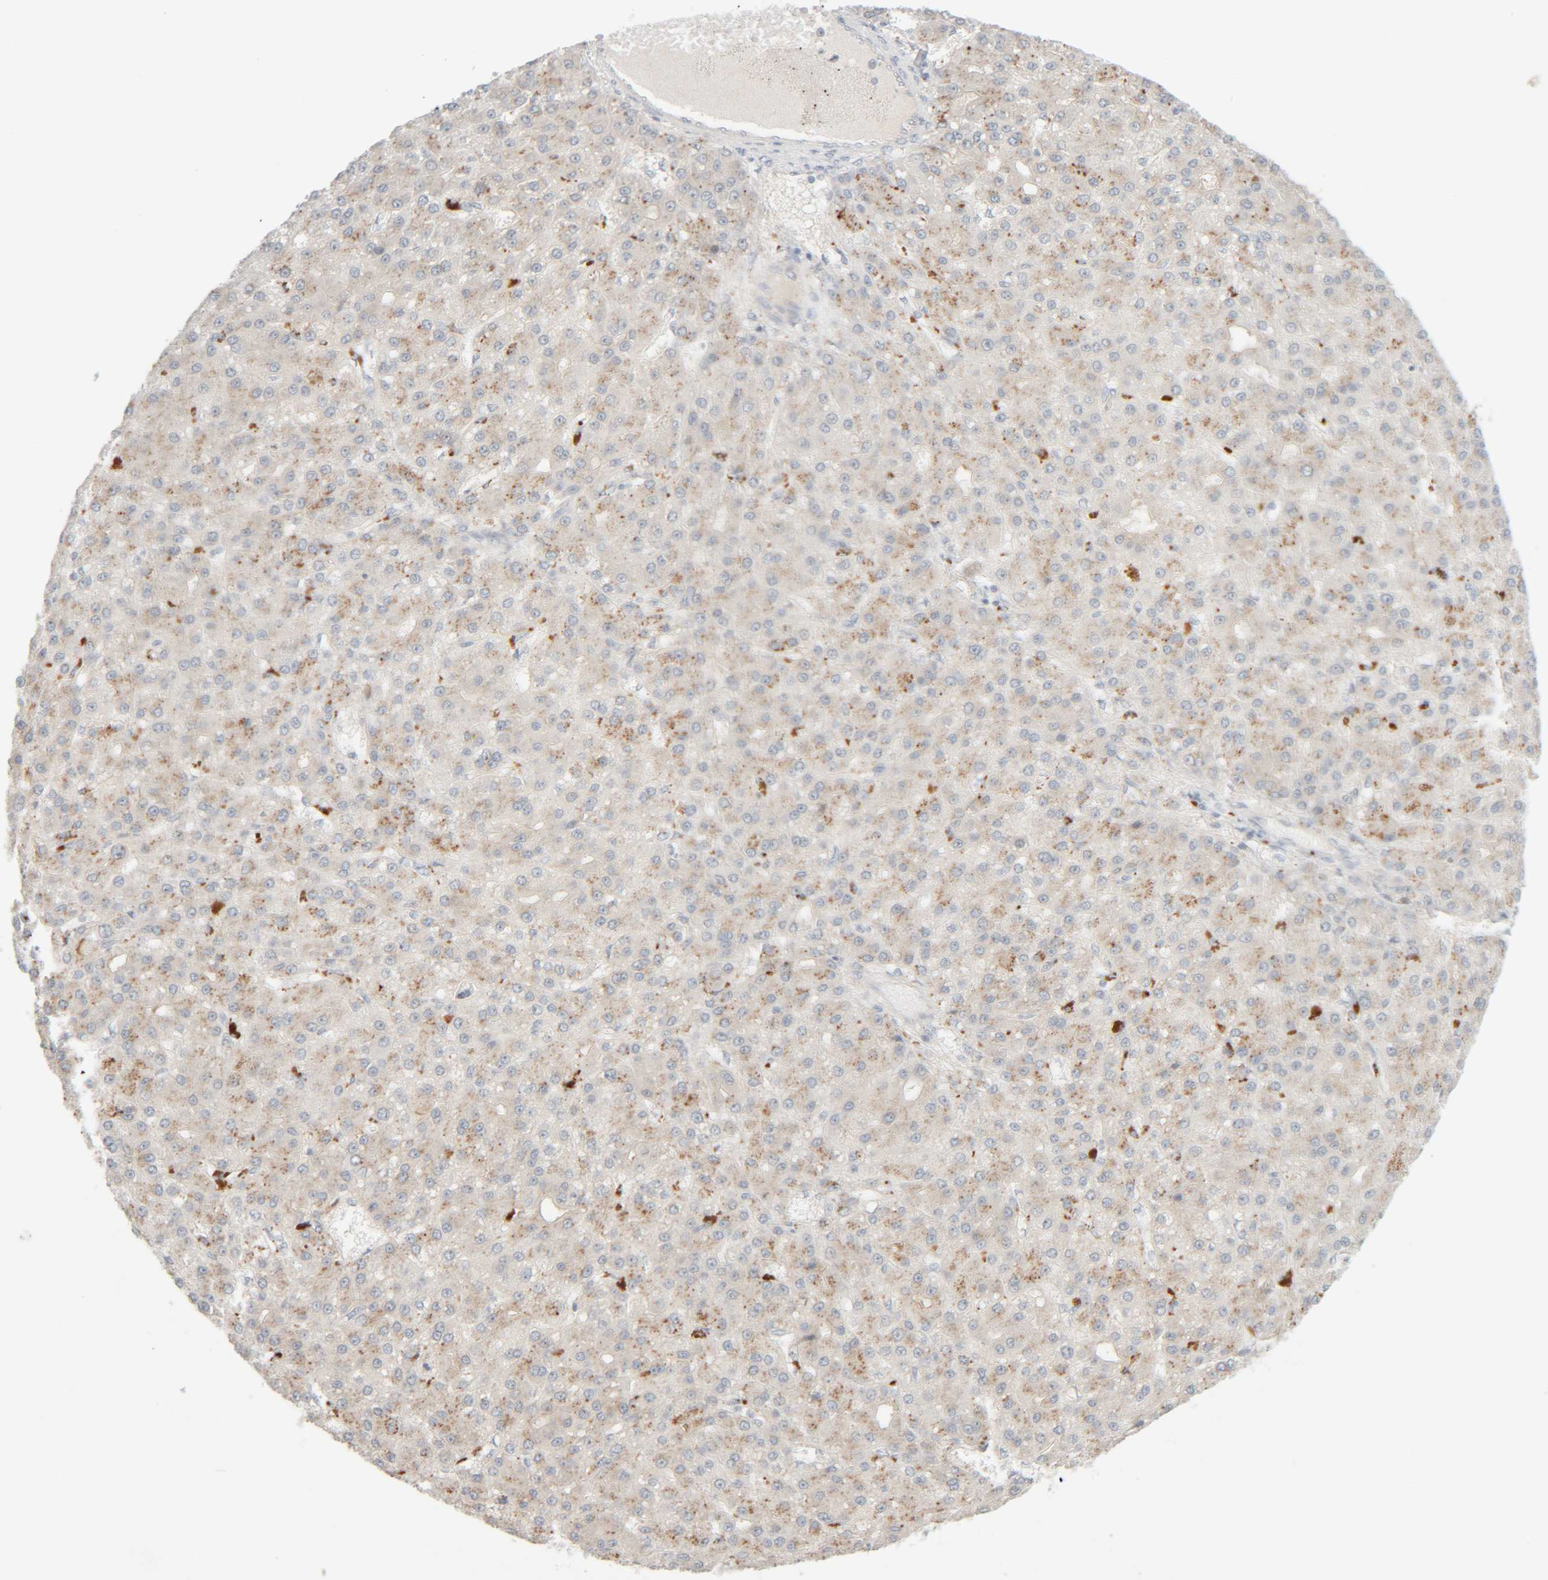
{"staining": {"intensity": "weak", "quantity": "25%-75%", "location": "cytoplasmic/membranous"}, "tissue": "liver cancer", "cell_type": "Tumor cells", "image_type": "cancer", "snomed": [{"axis": "morphology", "description": "Carcinoma, Hepatocellular, NOS"}, {"axis": "topography", "description": "Liver"}], "caption": "A brown stain shows weak cytoplasmic/membranous staining of a protein in human liver cancer (hepatocellular carcinoma) tumor cells.", "gene": "CHKA", "patient": {"sex": "male", "age": 67}}